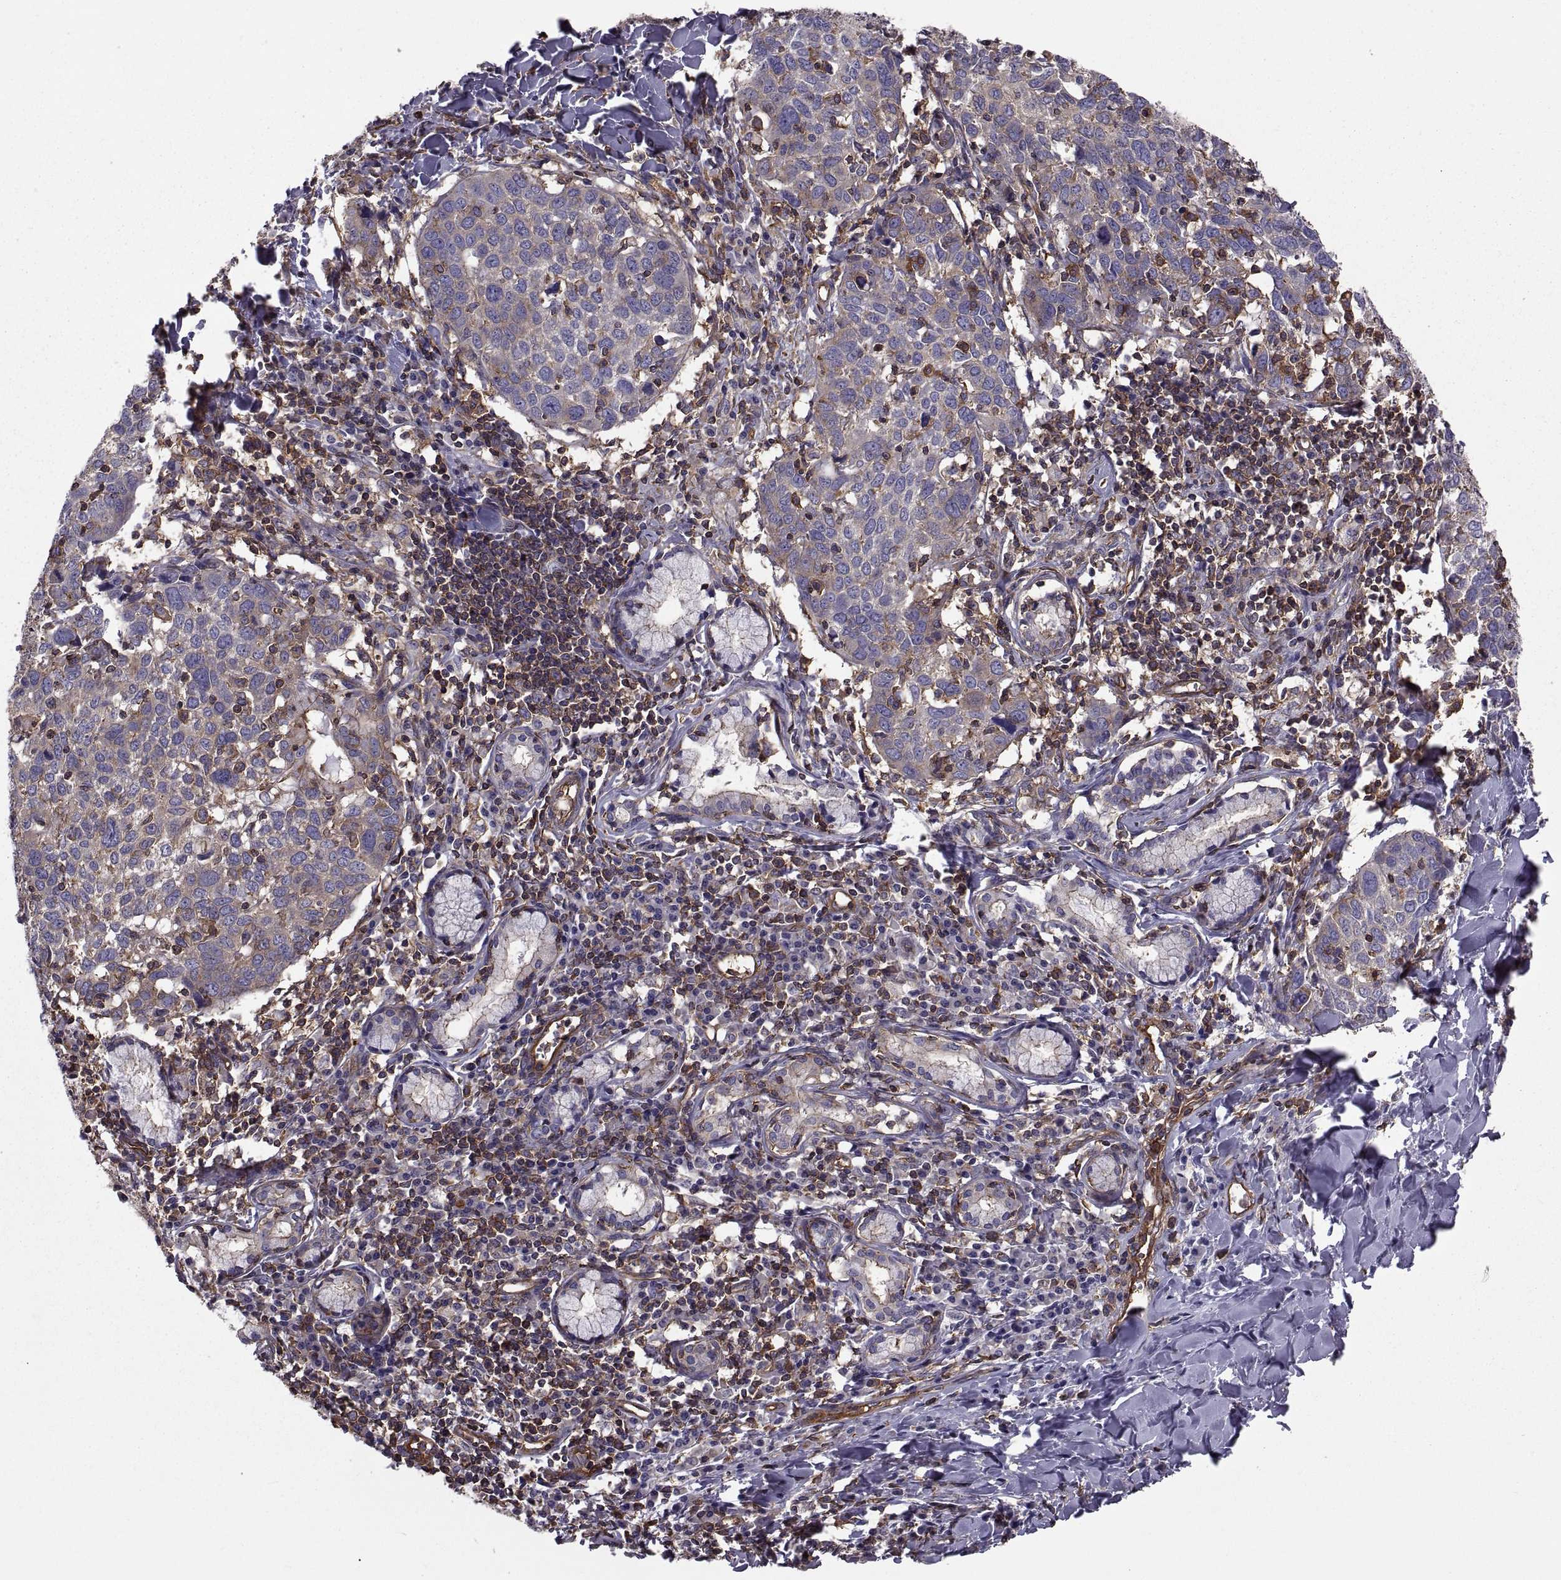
{"staining": {"intensity": "negative", "quantity": "none", "location": "none"}, "tissue": "lung cancer", "cell_type": "Tumor cells", "image_type": "cancer", "snomed": [{"axis": "morphology", "description": "Squamous cell carcinoma, NOS"}, {"axis": "topography", "description": "Lung"}], "caption": "DAB (3,3'-diaminobenzidine) immunohistochemical staining of squamous cell carcinoma (lung) shows no significant expression in tumor cells.", "gene": "MYH9", "patient": {"sex": "male", "age": 57}}